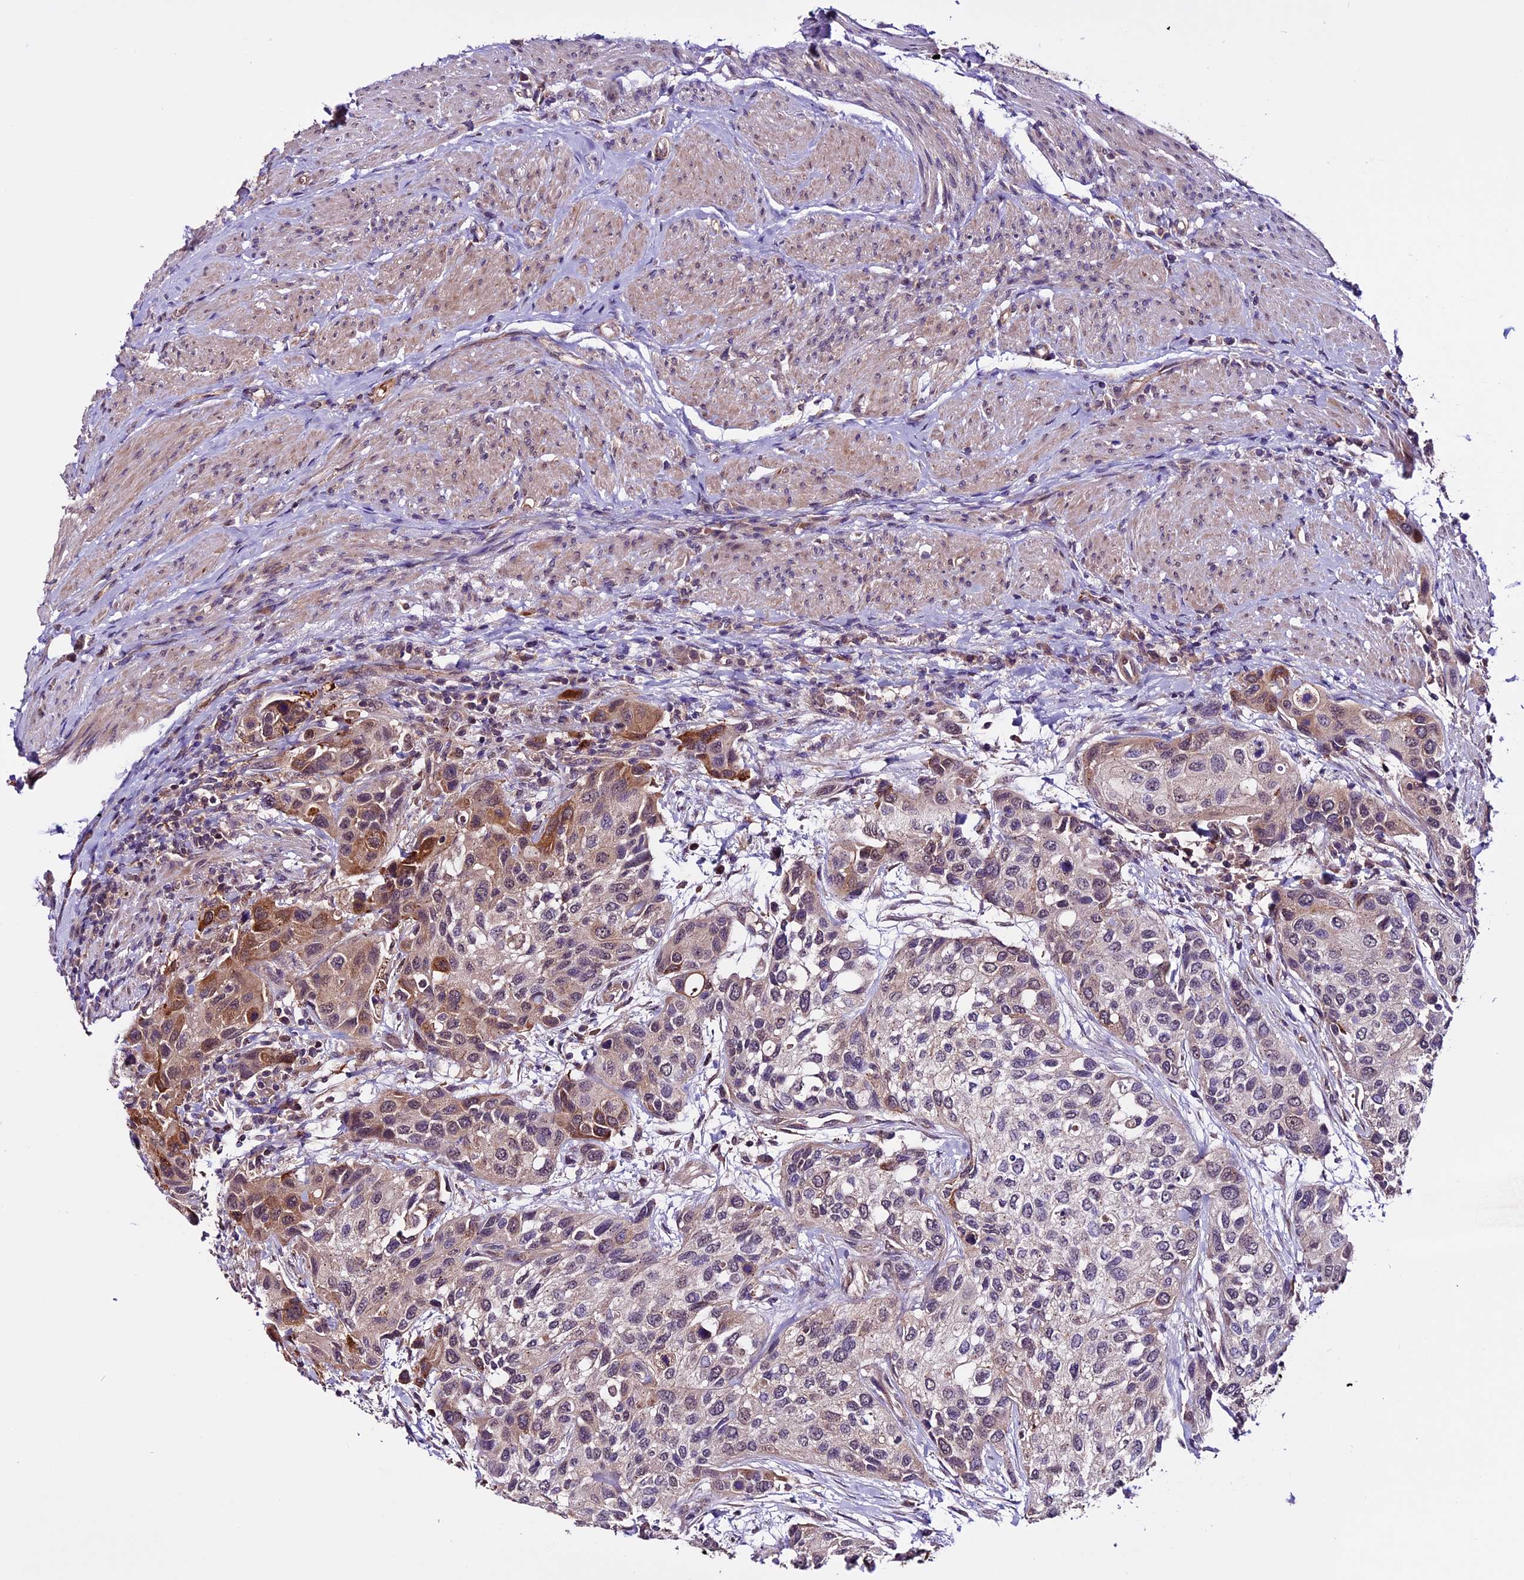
{"staining": {"intensity": "moderate", "quantity": "<25%", "location": "cytoplasmic/membranous"}, "tissue": "urothelial cancer", "cell_type": "Tumor cells", "image_type": "cancer", "snomed": [{"axis": "morphology", "description": "Normal tissue, NOS"}, {"axis": "morphology", "description": "Urothelial carcinoma, High grade"}, {"axis": "topography", "description": "Vascular tissue"}, {"axis": "topography", "description": "Urinary bladder"}], "caption": "High-grade urothelial carcinoma stained with a protein marker exhibits moderate staining in tumor cells.", "gene": "RINL", "patient": {"sex": "female", "age": 56}}